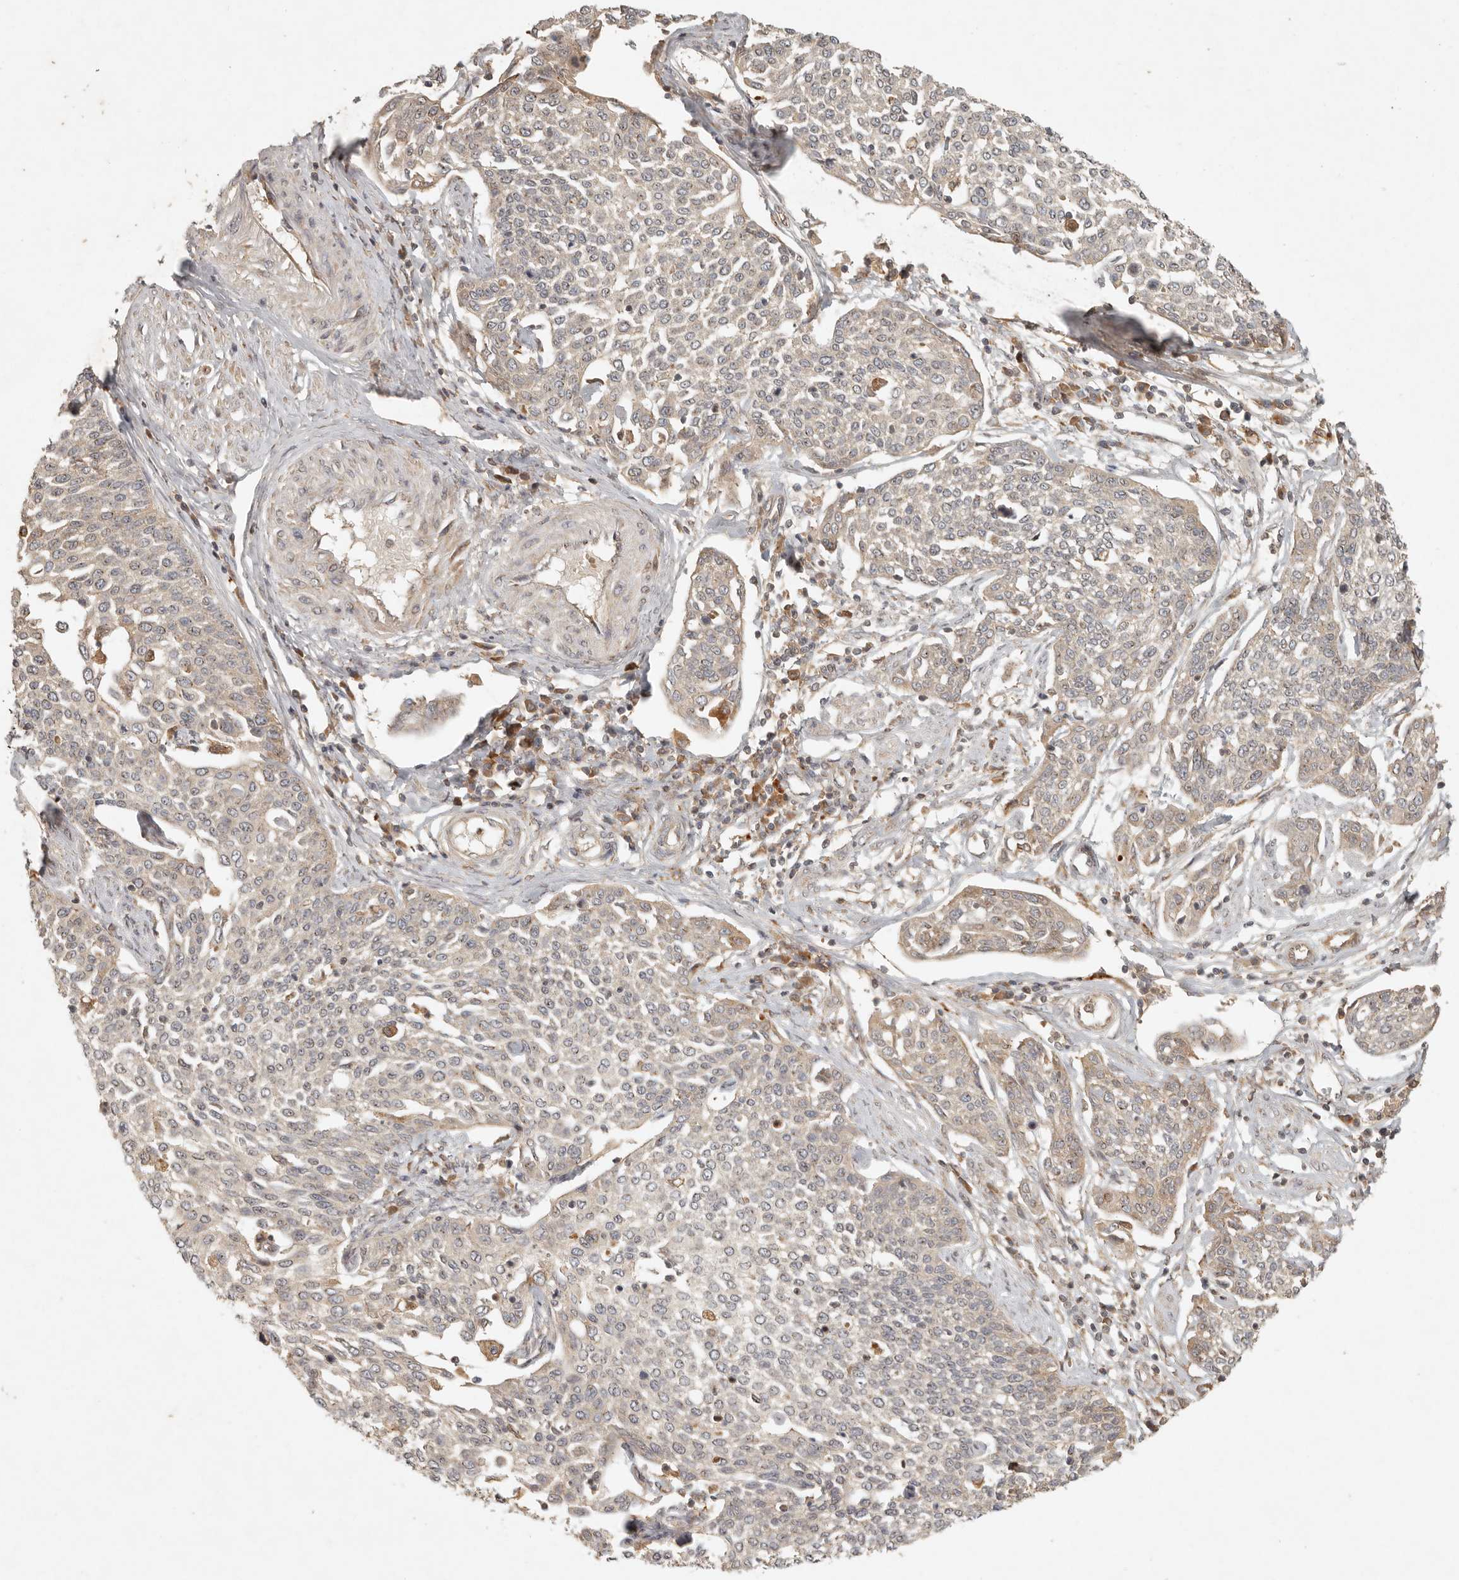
{"staining": {"intensity": "weak", "quantity": "<25%", "location": "cytoplasmic/membranous"}, "tissue": "cervical cancer", "cell_type": "Tumor cells", "image_type": "cancer", "snomed": [{"axis": "morphology", "description": "Squamous cell carcinoma, NOS"}, {"axis": "topography", "description": "Cervix"}], "caption": "Histopathology image shows no protein positivity in tumor cells of squamous cell carcinoma (cervical) tissue.", "gene": "ANKRD61", "patient": {"sex": "female", "age": 34}}